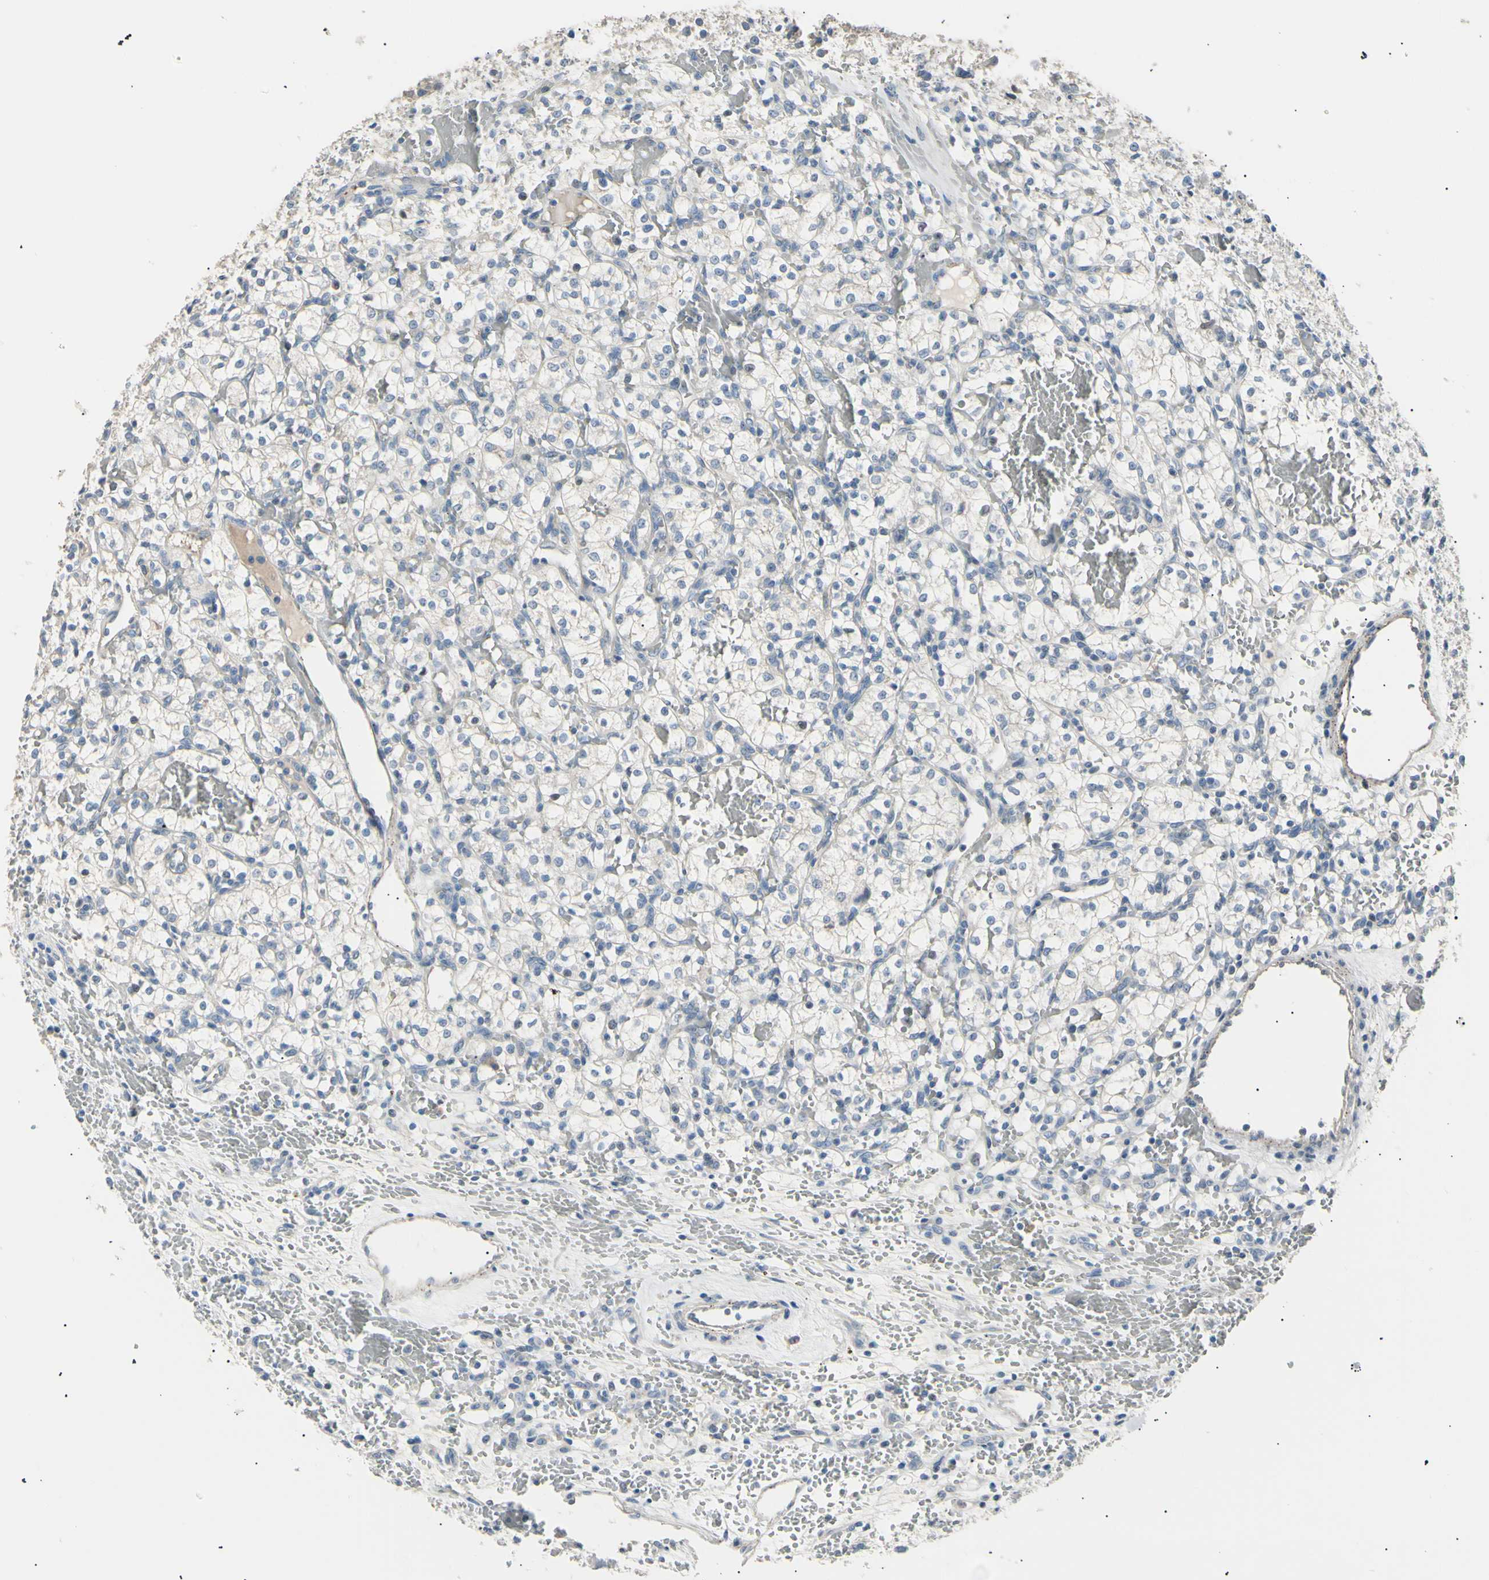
{"staining": {"intensity": "negative", "quantity": "none", "location": "none"}, "tissue": "renal cancer", "cell_type": "Tumor cells", "image_type": "cancer", "snomed": [{"axis": "morphology", "description": "Adenocarcinoma, NOS"}, {"axis": "topography", "description": "Kidney"}], "caption": "Tumor cells show no significant expression in renal cancer (adenocarcinoma). The staining was performed using DAB (3,3'-diaminobenzidine) to visualize the protein expression in brown, while the nuclei were stained in blue with hematoxylin (Magnification: 20x).", "gene": "LDLR", "patient": {"sex": "female", "age": 60}}